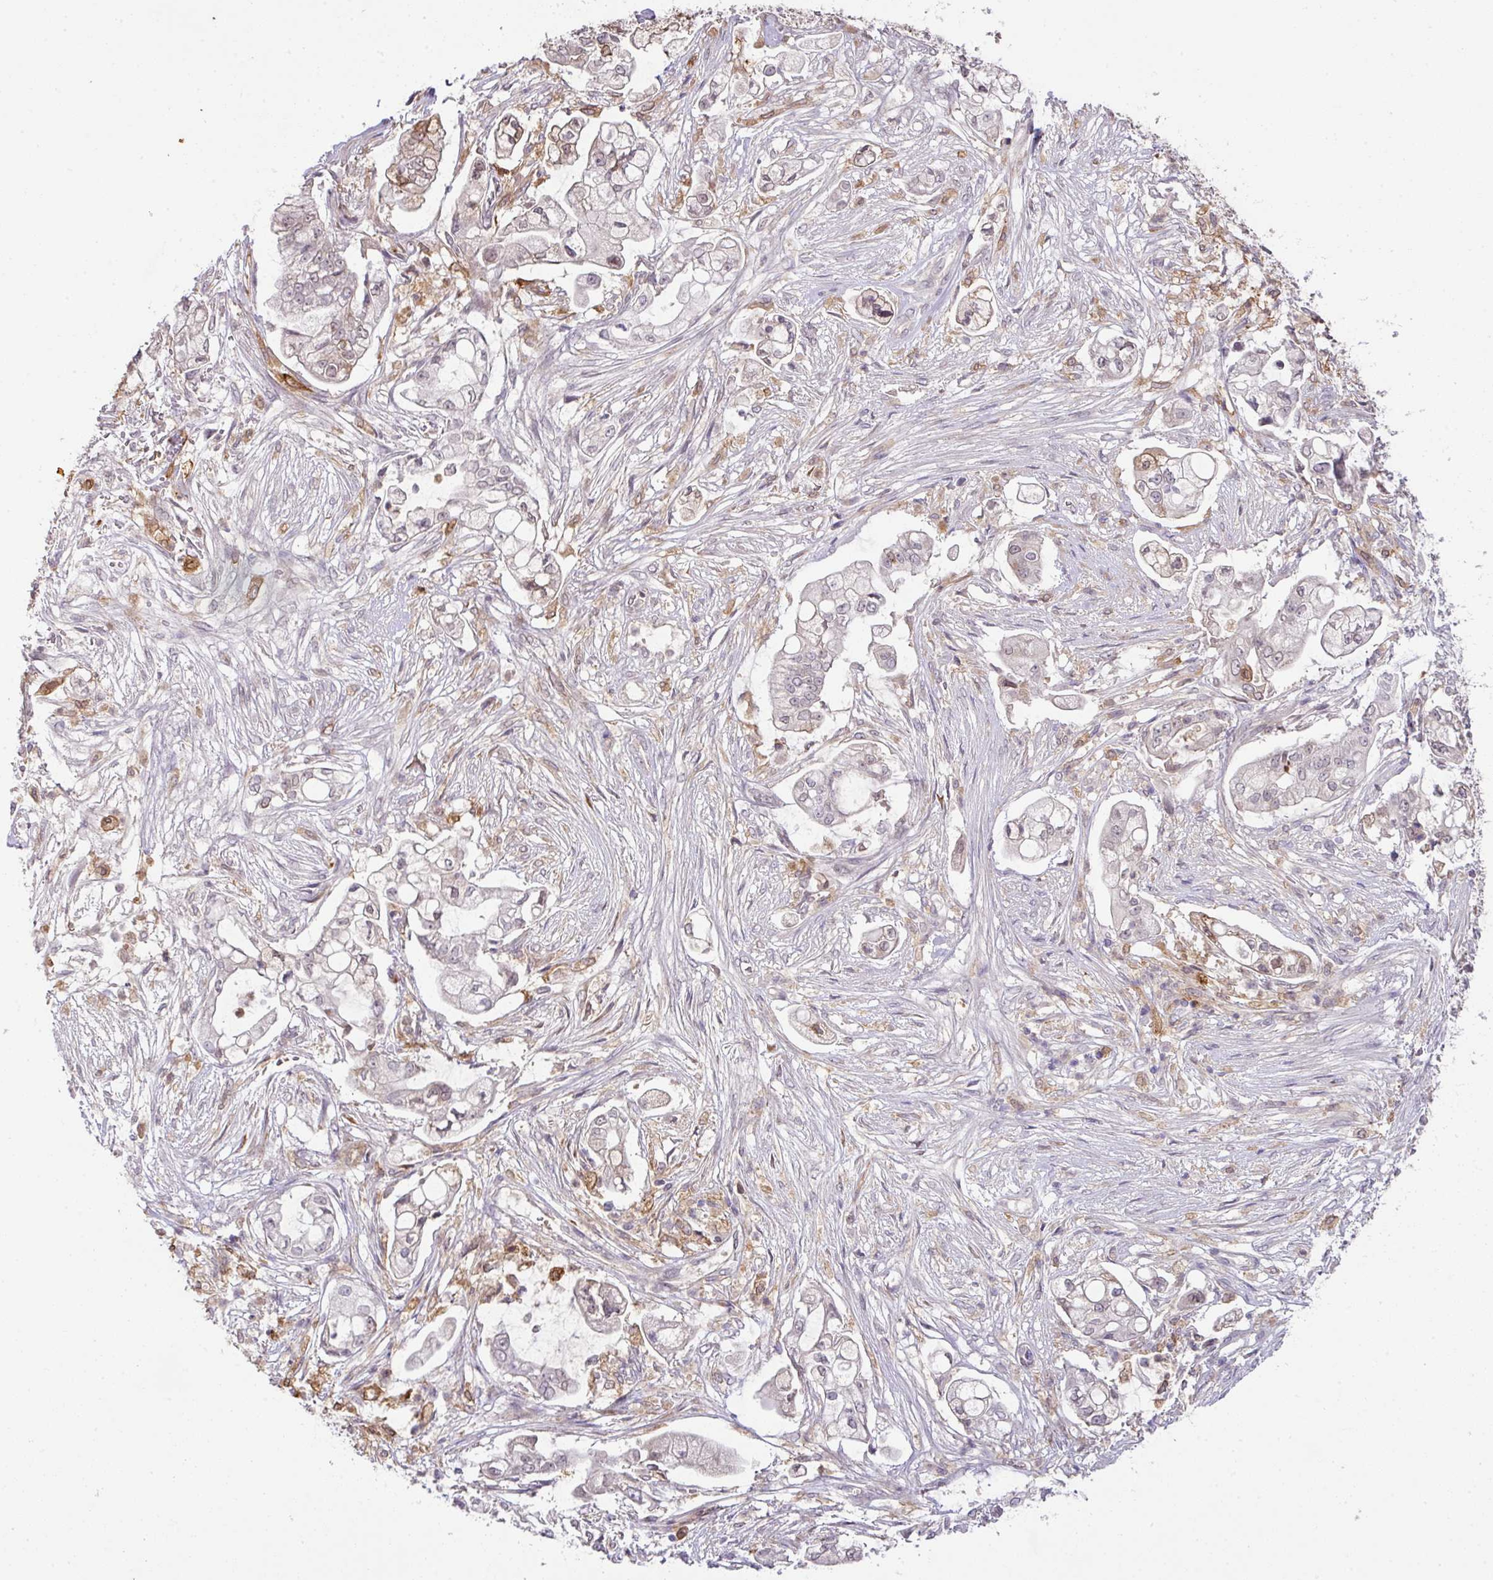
{"staining": {"intensity": "weak", "quantity": "<25%", "location": "cytoplasmic/membranous"}, "tissue": "pancreatic cancer", "cell_type": "Tumor cells", "image_type": "cancer", "snomed": [{"axis": "morphology", "description": "Adenocarcinoma, NOS"}, {"axis": "topography", "description": "Pancreas"}], "caption": "There is no significant expression in tumor cells of pancreatic adenocarcinoma. Brightfield microscopy of immunohistochemistry stained with DAB (3,3'-diaminobenzidine) (brown) and hematoxylin (blue), captured at high magnification.", "gene": "GCNT7", "patient": {"sex": "female", "age": 69}}